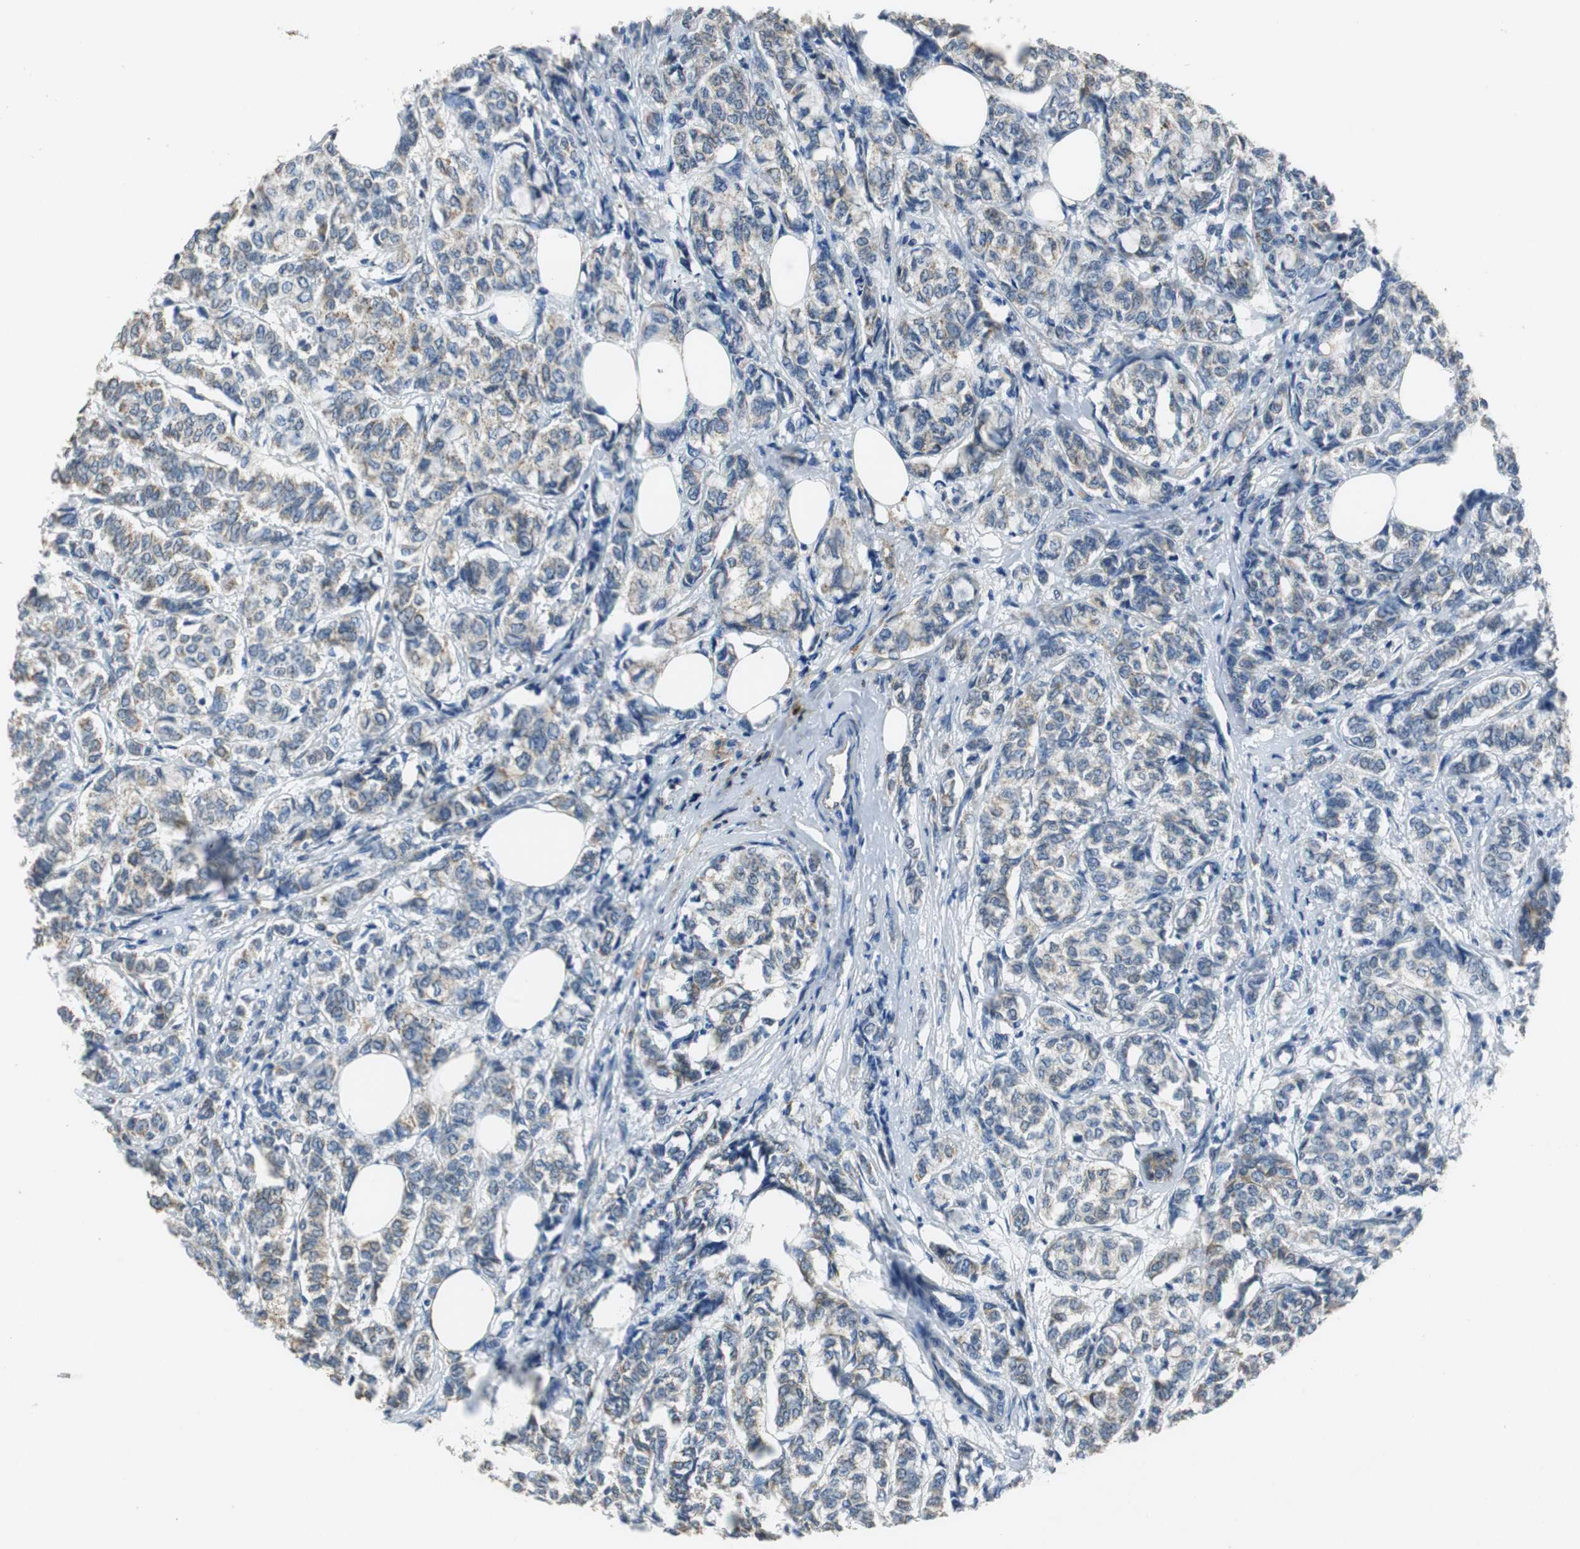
{"staining": {"intensity": "moderate", "quantity": "<25%", "location": "cytoplasmic/membranous"}, "tissue": "breast cancer", "cell_type": "Tumor cells", "image_type": "cancer", "snomed": [{"axis": "morphology", "description": "Lobular carcinoma"}, {"axis": "topography", "description": "Breast"}], "caption": "Human breast cancer (lobular carcinoma) stained with a protein marker demonstrates moderate staining in tumor cells.", "gene": "ALDH4A1", "patient": {"sex": "female", "age": 60}}